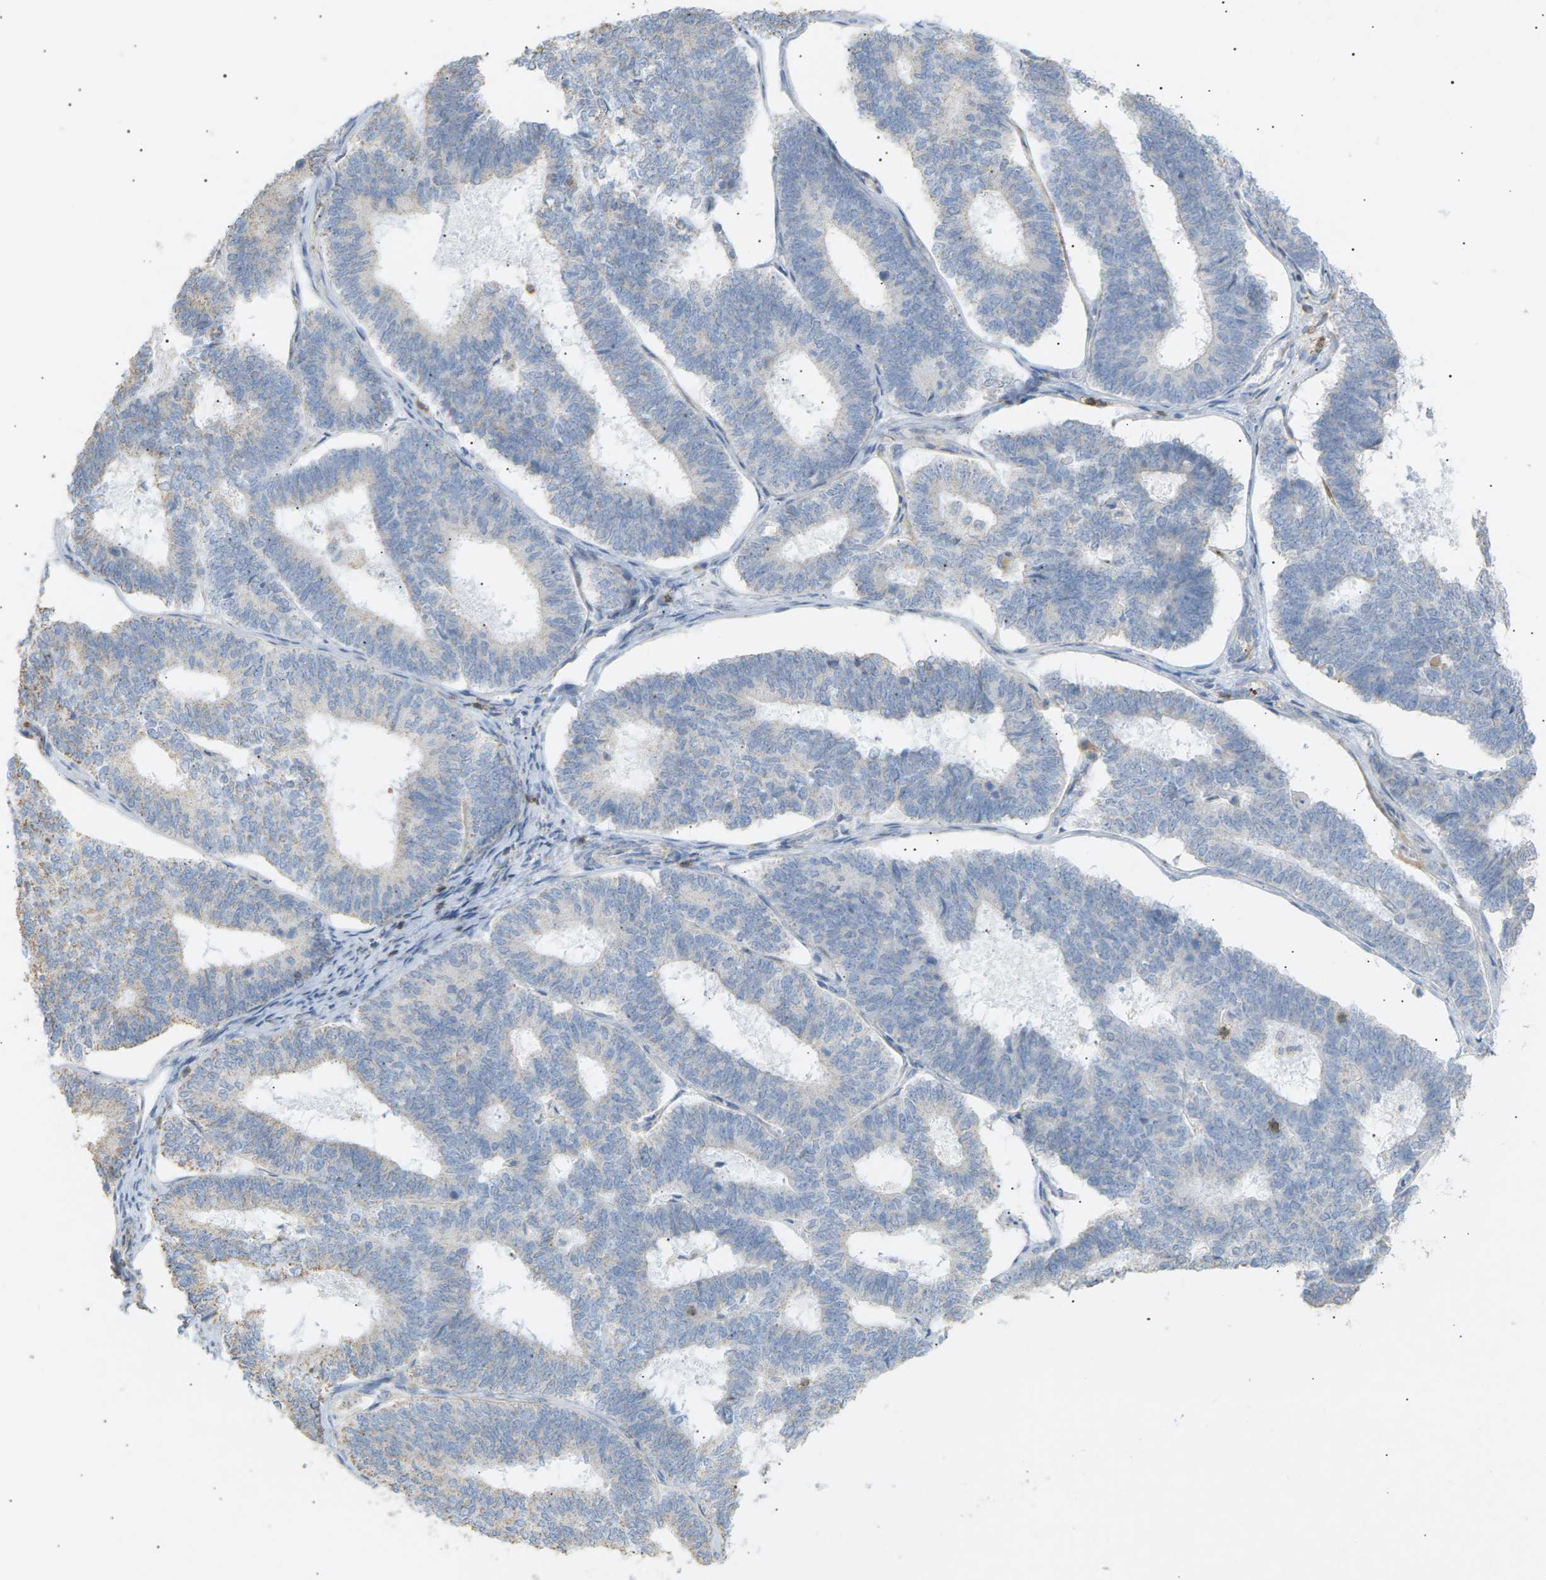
{"staining": {"intensity": "negative", "quantity": "none", "location": "none"}, "tissue": "endometrial cancer", "cell_type": "Tumor cells", "image_type": "cancer", "snomed": [{"axis": "morphology", "description": "Adenocarcinoma, NOS"}, {"axis": "topography", "description": "Endometrium"}], "caption": "Tumor cells show no significant protein expression in endometrial cancer (adenocarcinoma). The staining is performed using DAB brown chromogen with nuclei counter-stained in using hematoxylin.", "gene": "LIME1", "patient": {"sex": "female", "age": 70}}